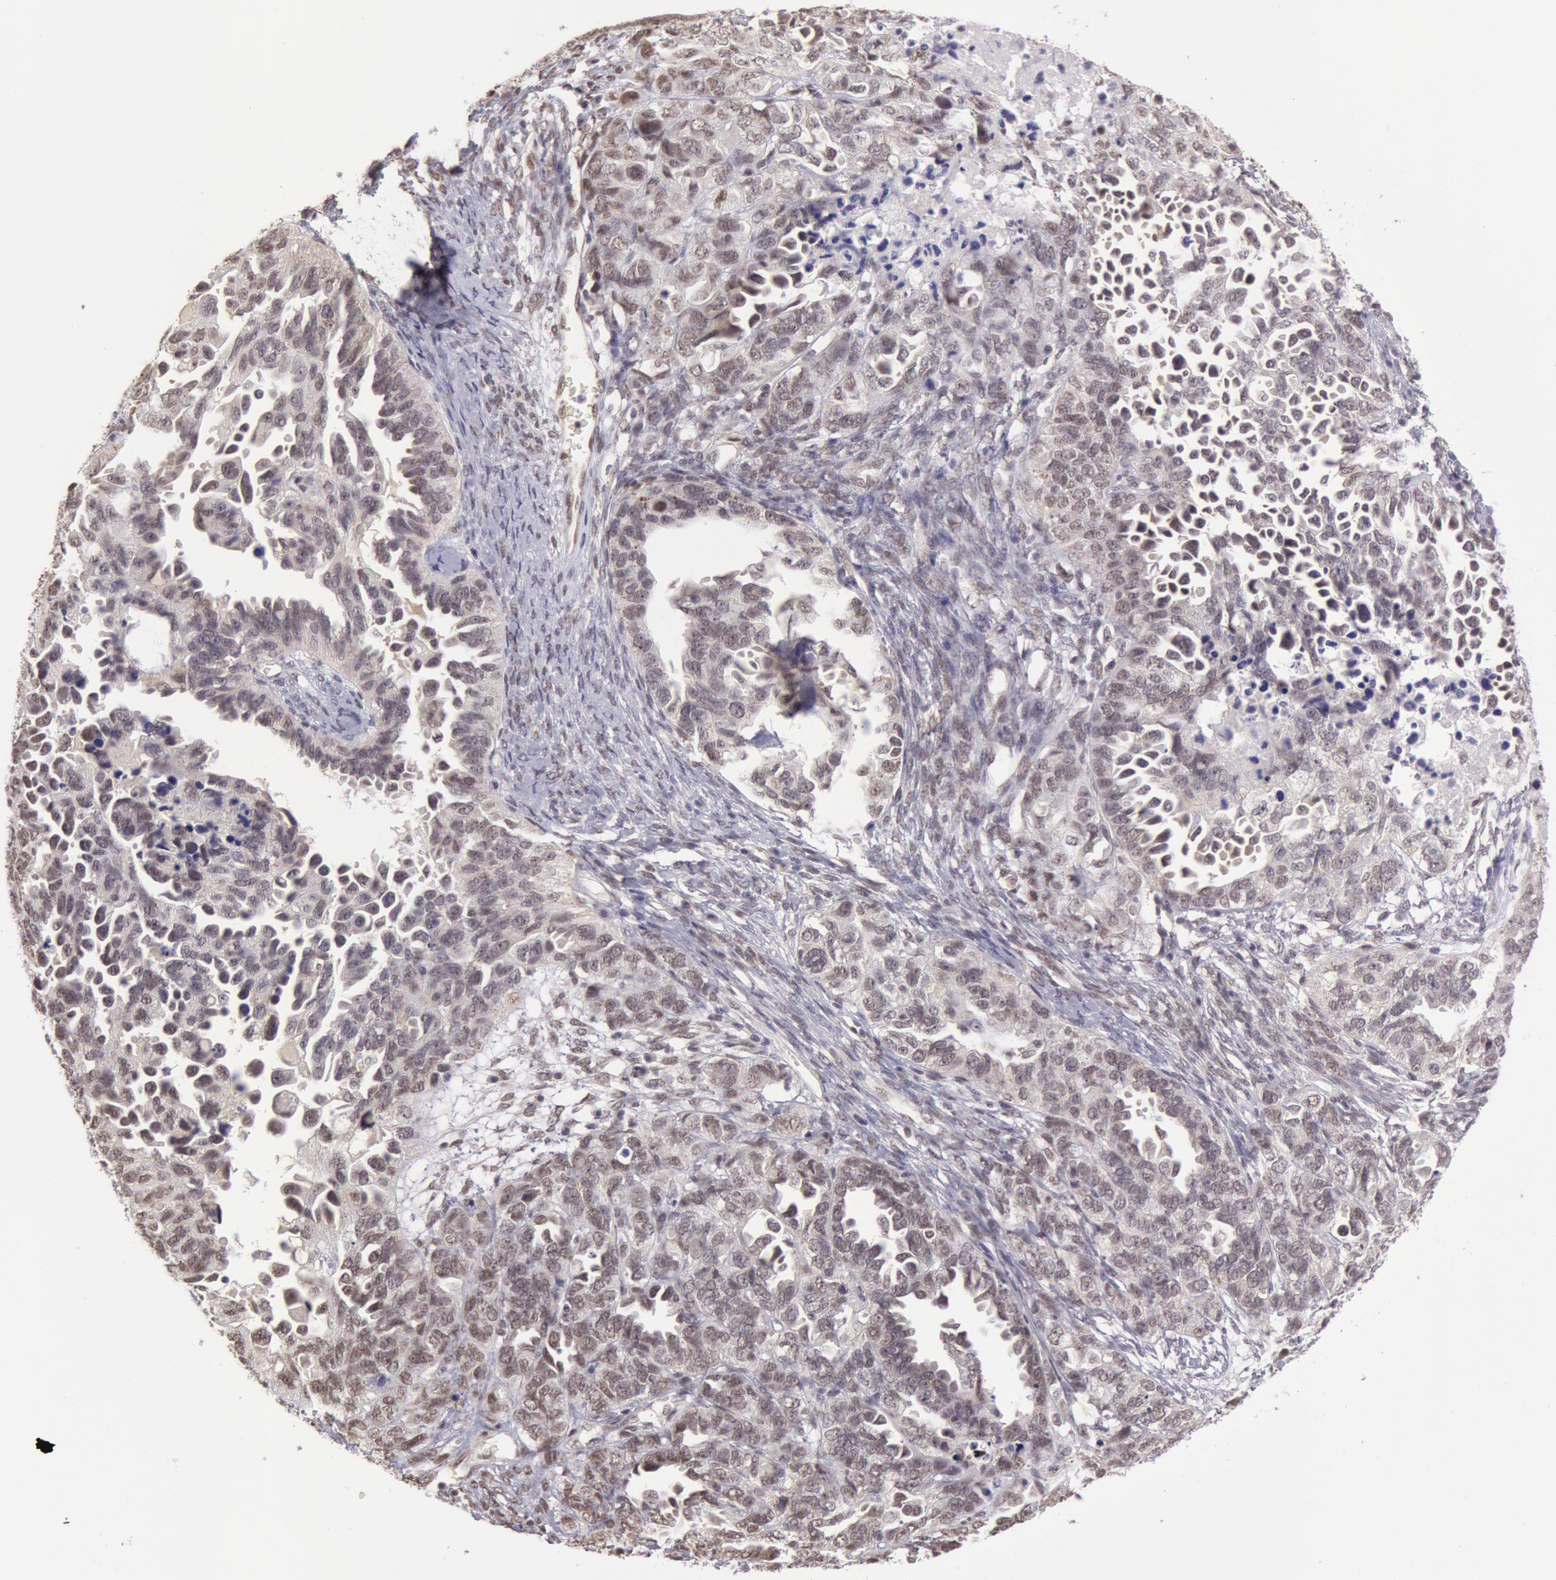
{"staining": {"intensity": "weak", "quantity": "25%-75%", "location": "nuclear"}, "tissue": "ovarian cancer", "cell_type": "Tumor cells", "image_type": "cancer", "snomed": [{"axis": "morphology", "description": "Cystadenocarcinoma, serous, NOS"}, {"axis": "topography", "description": "Ovary"}], "caption": "Weak nuclear protein positivity is present in approximately 25%-75% of tumor cells in ovarian cancer.", "gene": "VRTN", "patient": {"sex": "female", "age": 82}}